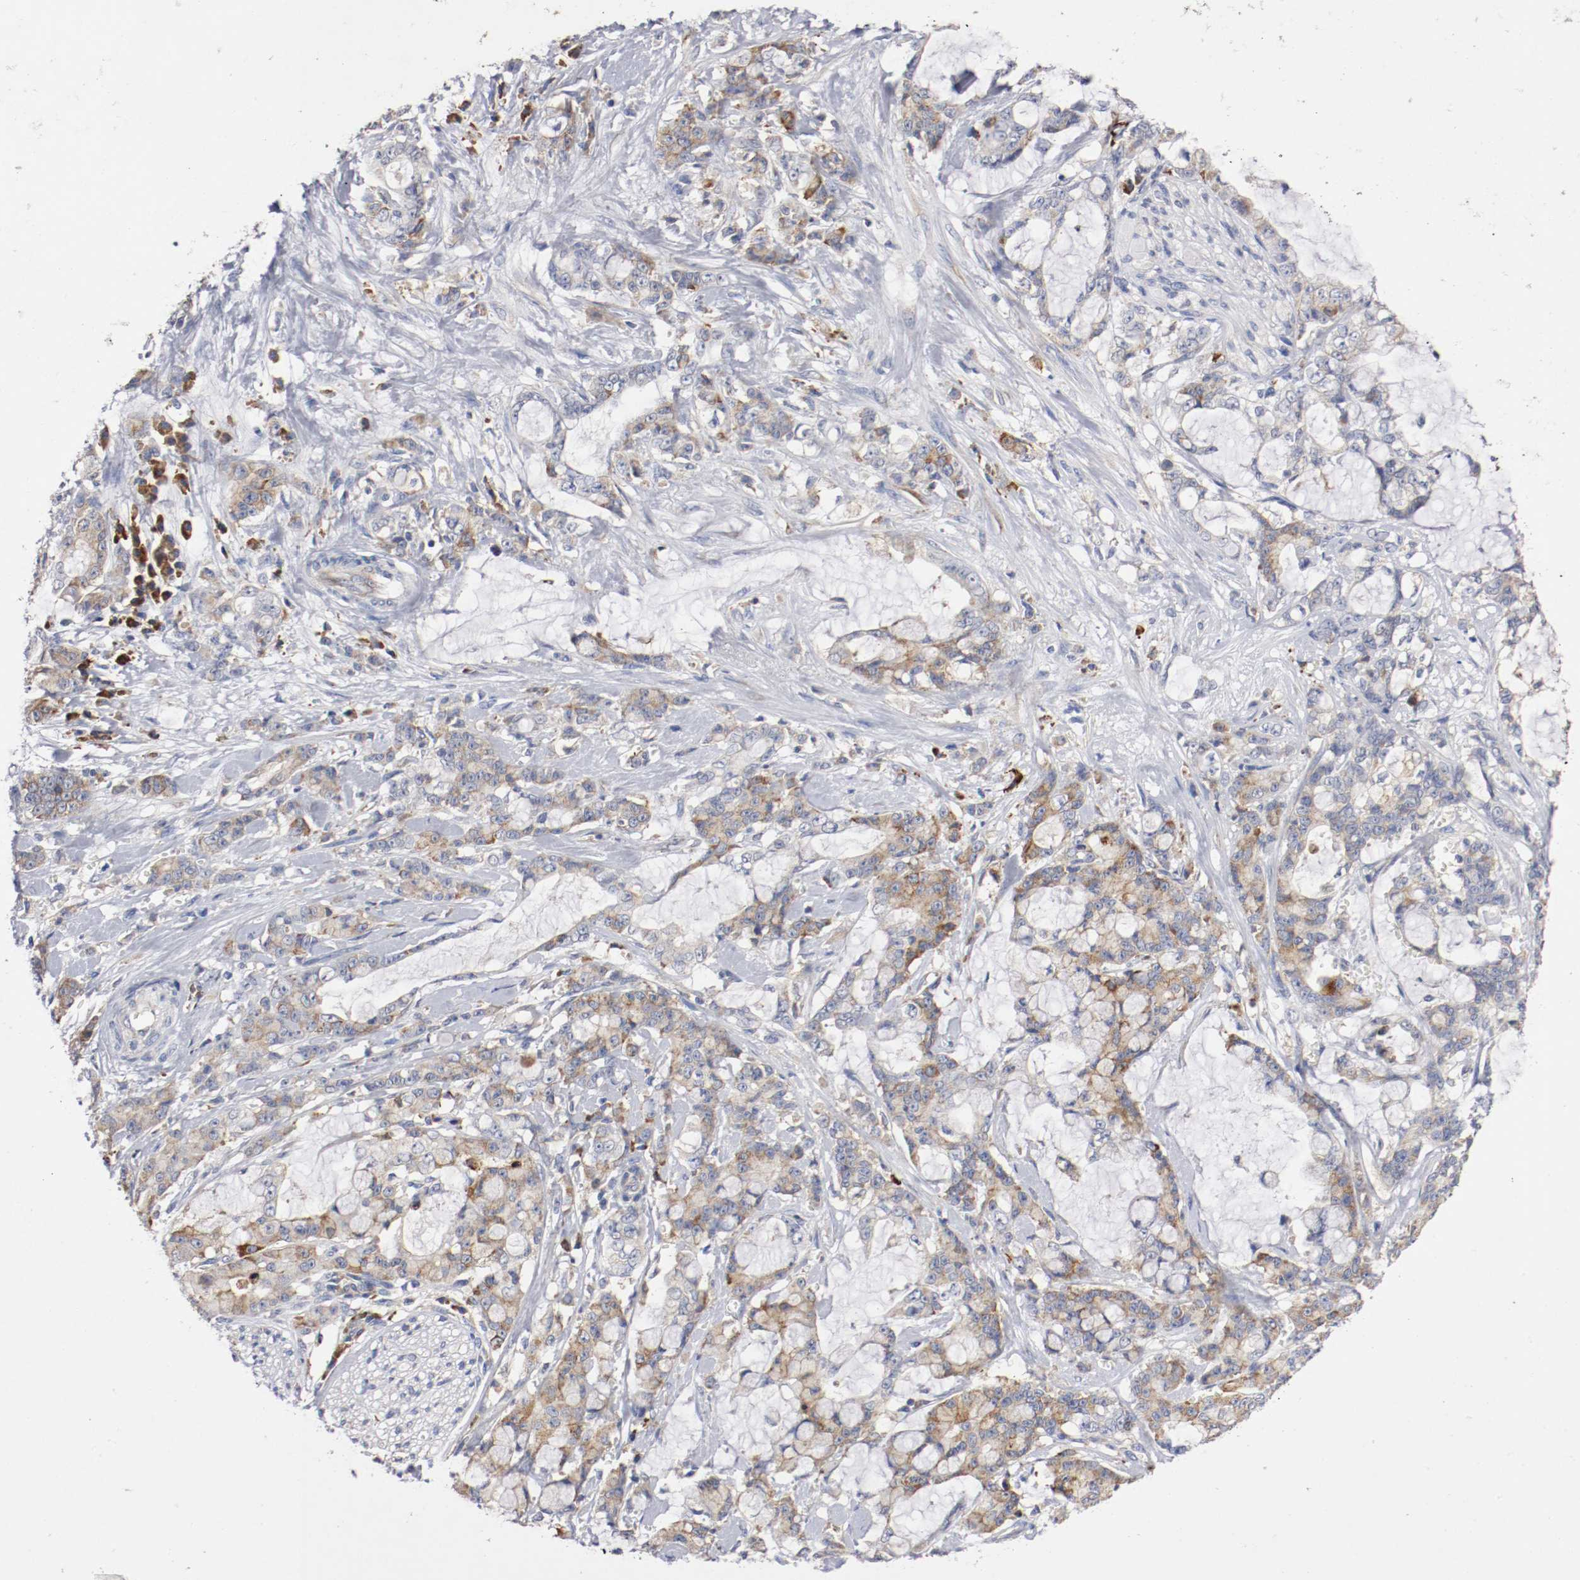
{"staining": {"intensity": "moderate", "quantity": "25%-75%", "location": "cytoplasmic/membranous"}, "tissue": "pancreatic cancer", "cell_type": "Tumor cells", "image_type": "cancer", "snomed": [{"axis": "morphology", "description": "Adenocarcinoma, NOS"}, {"axis": "topography", "description": "Pancreas"}], "caption": "The histopathology image displays a brown stain indicating the presence of a protein in the cytoplasmic/membranous of tumor cells in pancreatic adenocarcinoma. (Brightfield microscopy of DAB IHC at high magnification).", "gene": "TRAF2", "patient": {"sex": "female", "age": 73}}